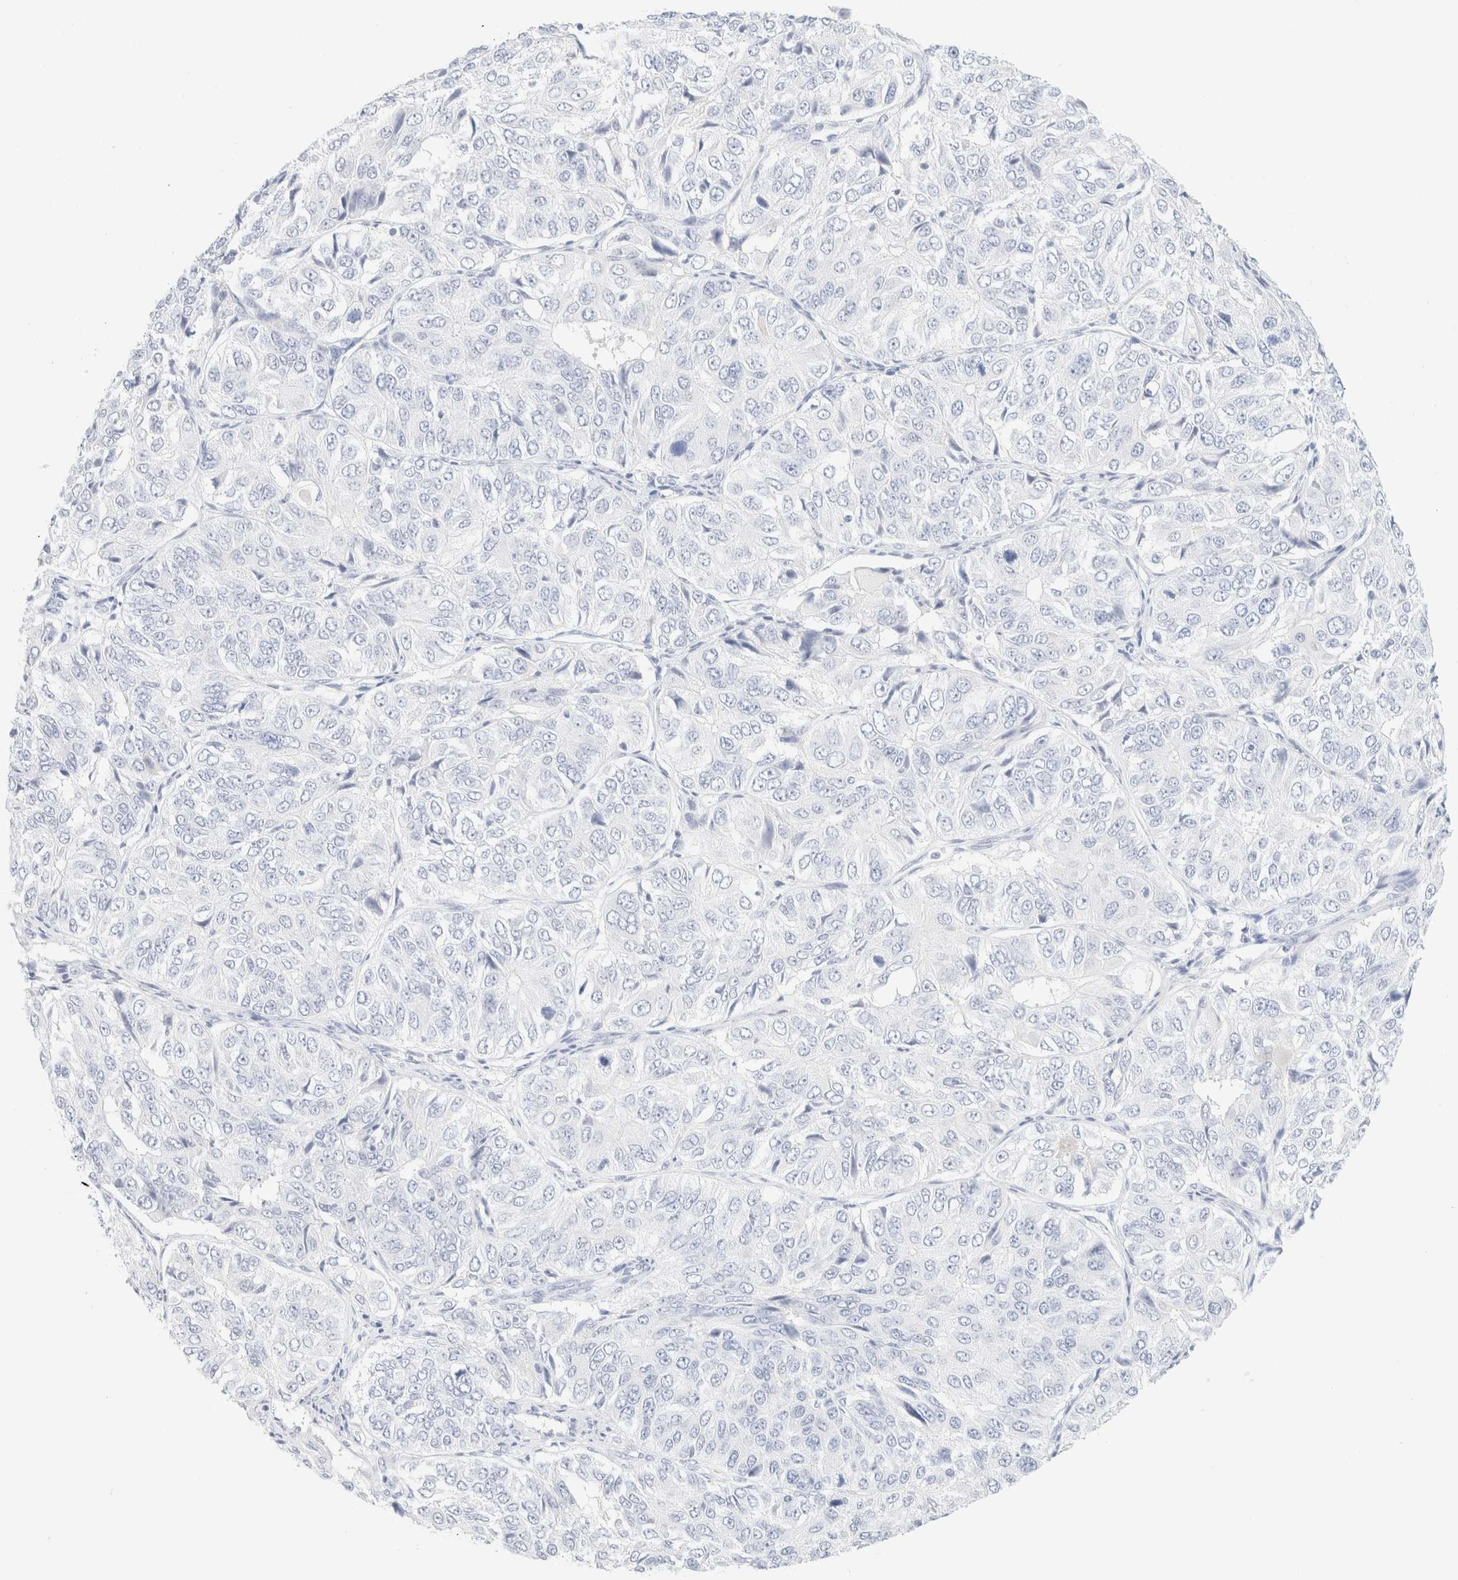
{"staining": {"intensity": "negative", "quantity": "none", "location": "none"}, "tissue": "ovarian cancer", "cell_type": "Tumor cells", "image_type": "cancer", "snomed": [{"axis": "morphology", "description": "Carcinoma, endometroid"}, {"axis": "topography", "description": "Ovary"}], "caption": "Tumor cells are negative for brown protein staining in endometroid carcinoma (ovarian).", "gene": "KRT15", "patient": {"sex": "female", "age": 51}}